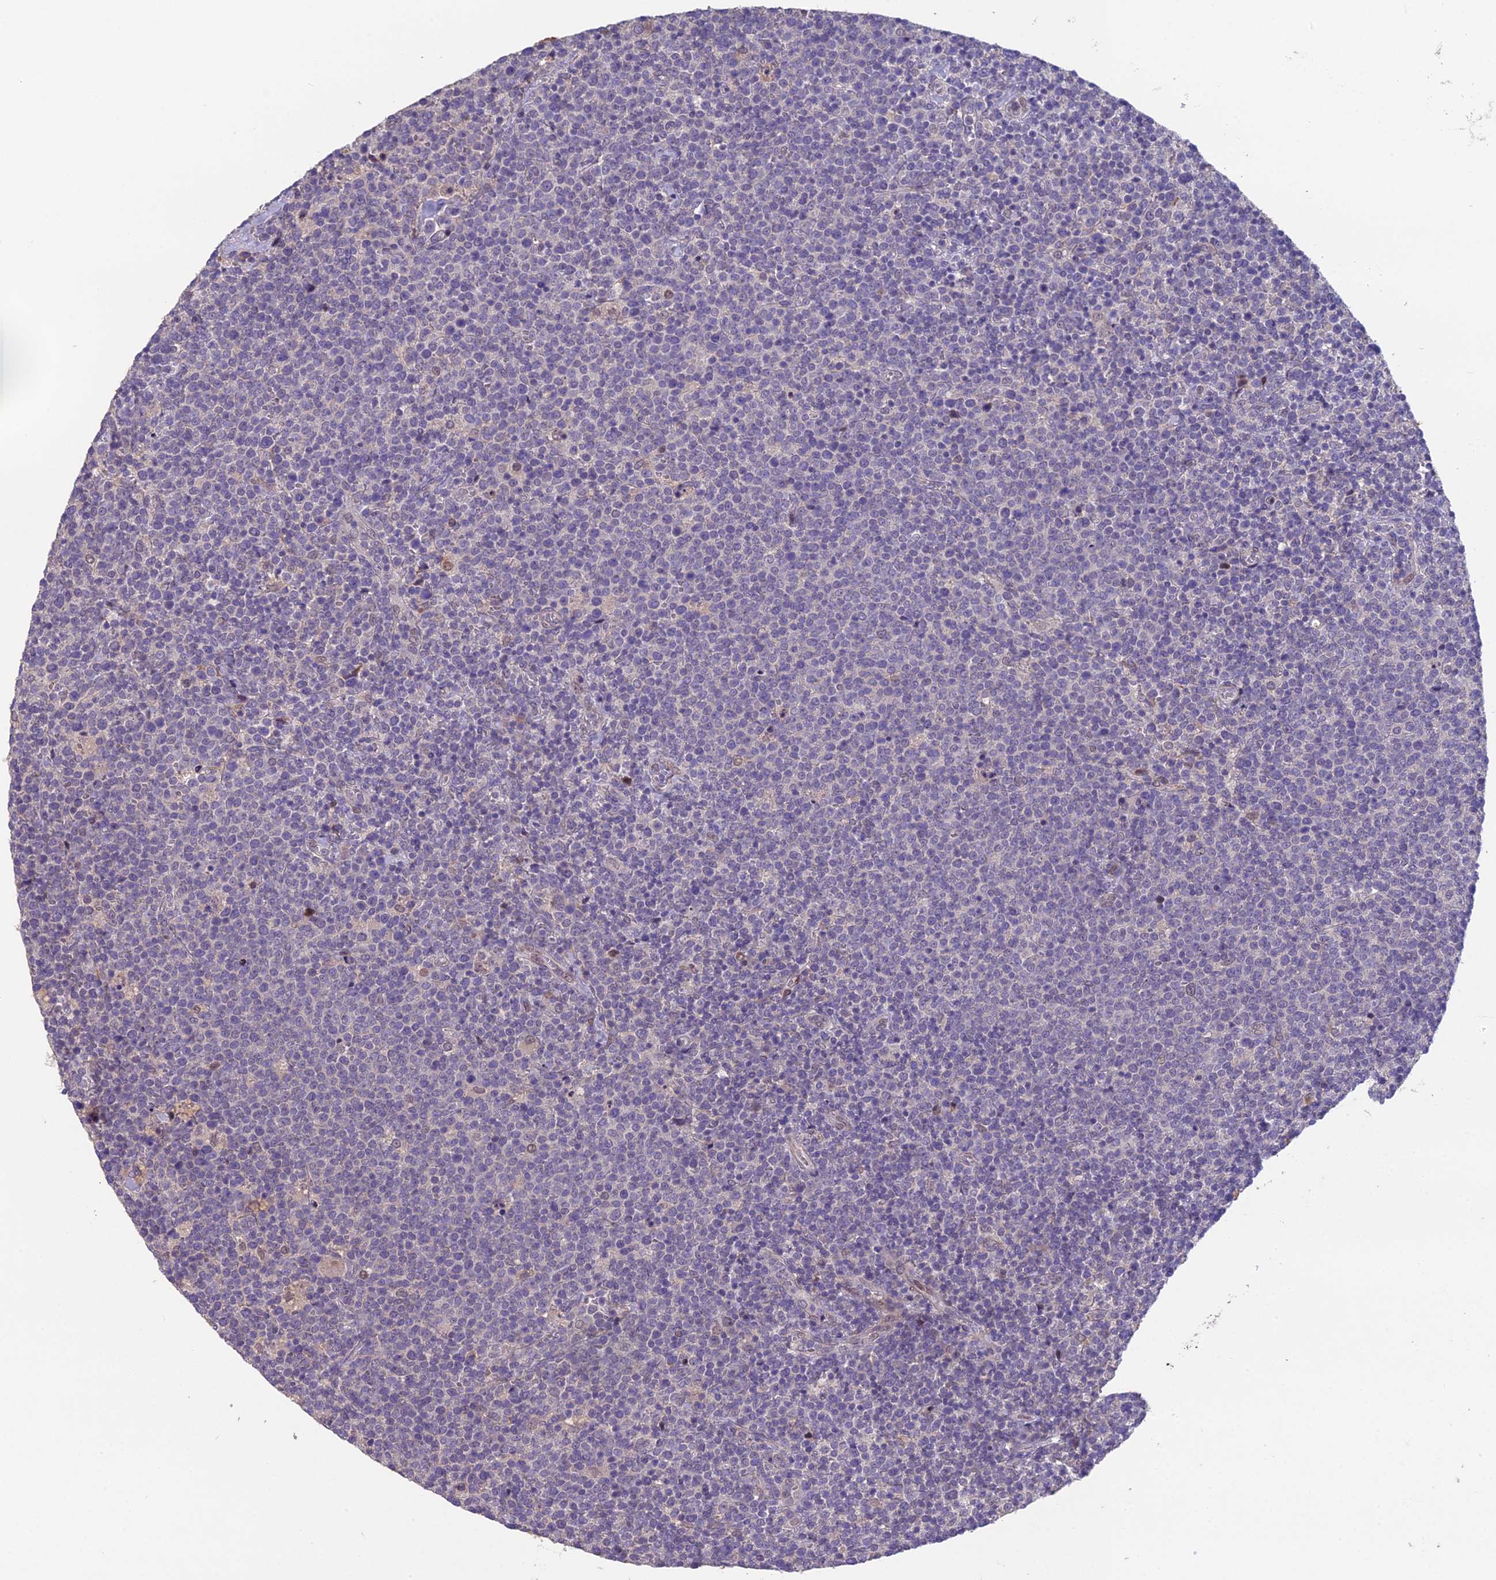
{"staining": {"intensity": "negative", "quantity": "none", "location": "none"}, "tissue": "lymphoma", "cell_type": "Tumor cells", "image_type": "cancer", "snomed": [{"axis": "morphology", "description": "Malignant lymphoma, non-Hodgkin's type, High grade"}, {"axis": "topography", "description": "Lymph node"}], "caption": "The image demonstrates no staining of tumor cells in lymphoma.", "gene": "PUS10", "patient": {"sex": "male", "age": 61}}